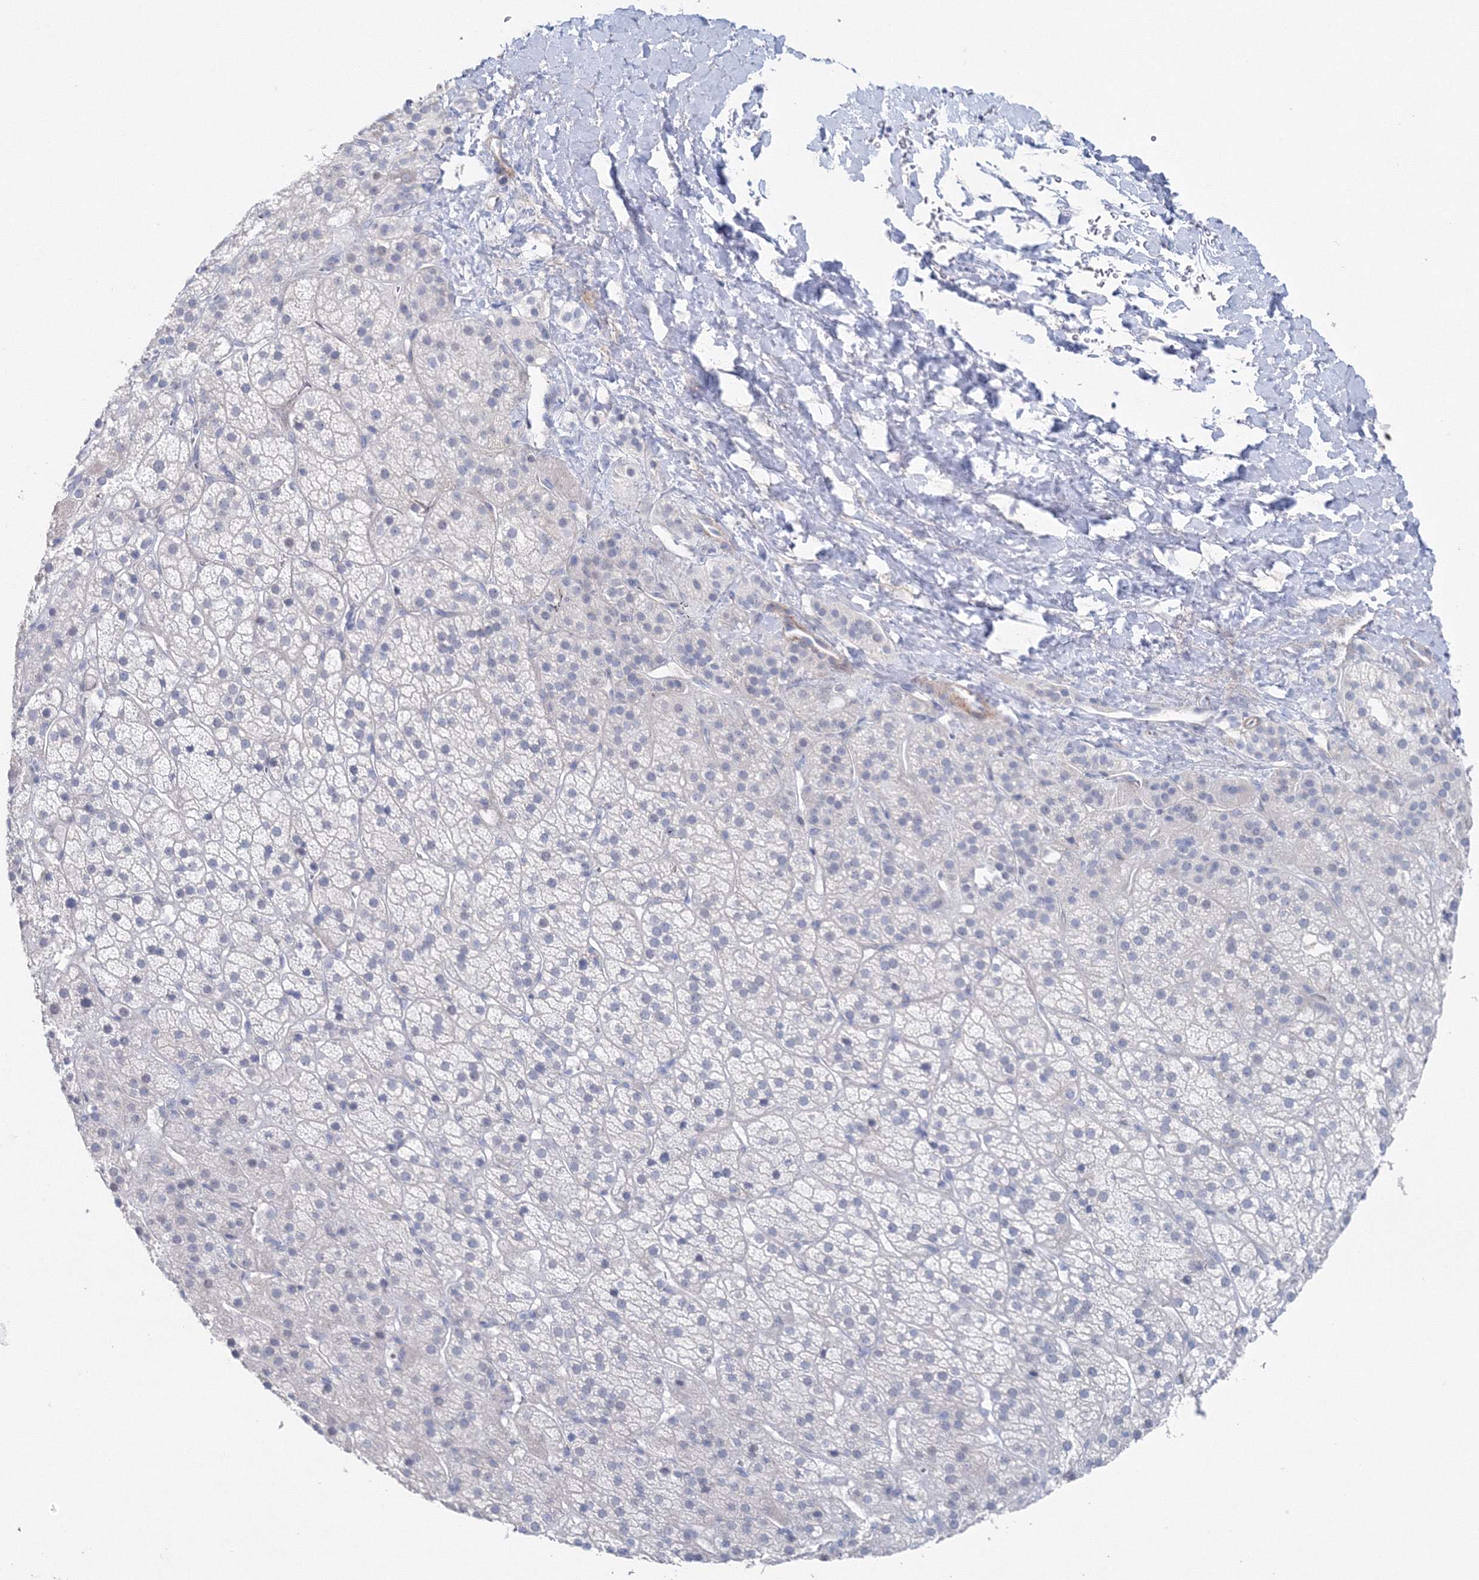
{"staining": {"intensity": "negative", "quantity": "none", "location": "none"}, "tissue": "adrenal gland", "cell_type": "Glandular cells", "image_type": "normal", "snomed": [{"axis": "morphology", "description": "Normal tissue, NOS"}, {"axis": "topography", "description": "Adrenal gland"}], "caption": "DAB immunohistochemical staining of benign adrenal gland shows no significant expression in glandular cells. The staining is performed using DAB (3,3'-diaminobenzidine) brown chromogen with nuclei counter-stained in using hematoxylin.", "gene": "GCKR", "patient": {"sex": "female", "age": 57}}